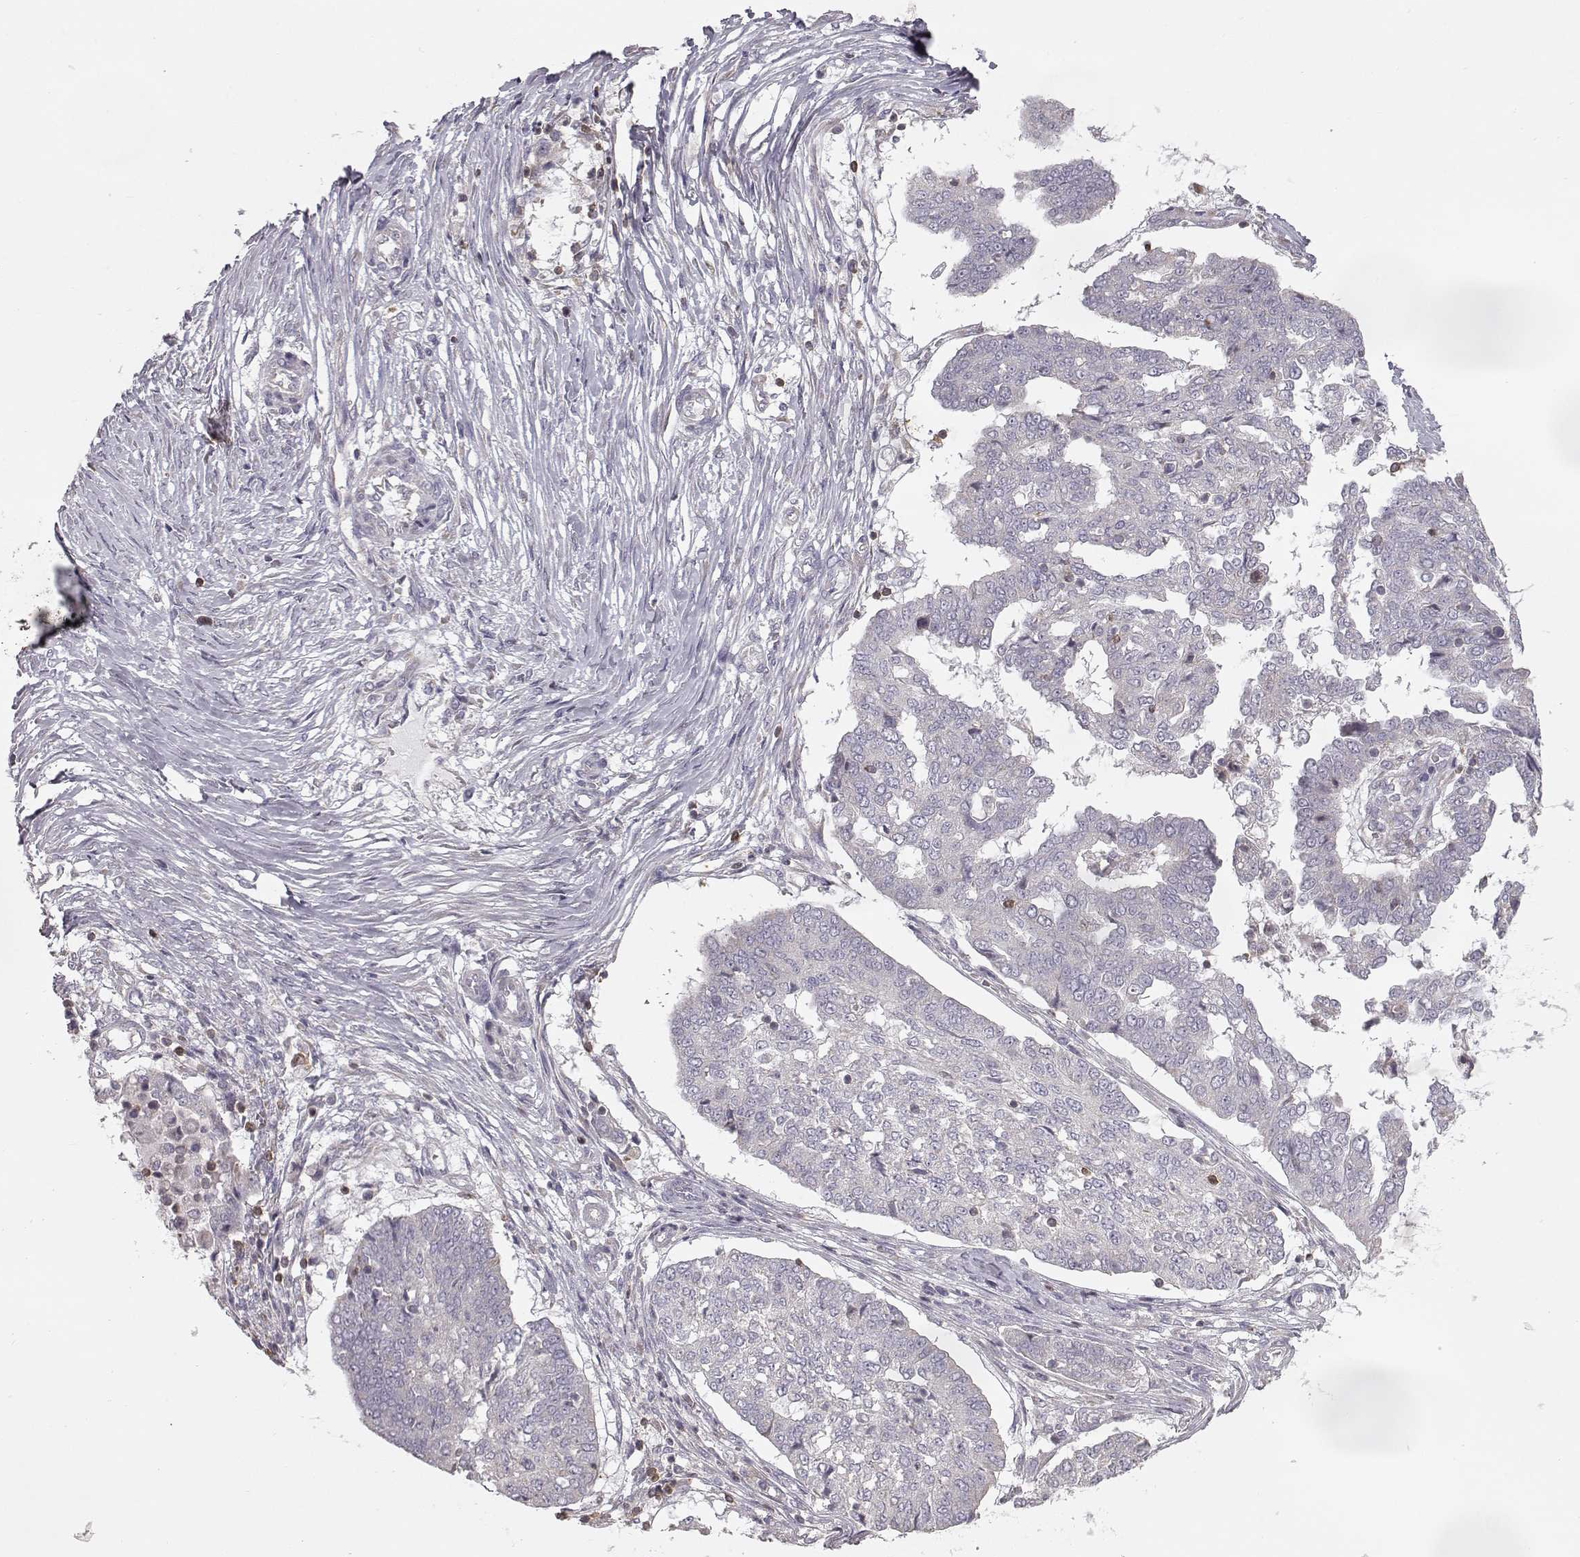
{"staining": {"intensity": "negative", "quantity": "none", "location": "none"}, "tissue": "ovarian cancer", "cell_type": "Tumor cells", "image_type": "cancer", "snomed": [{"axis": "morphology", "description": "Cystadenocarcinoma, serous, NOS"}, {"axis": "topography", "description": "Ovary"}], "caption": "This photomicrograph is of ovarian serous cystadenocarcinoma stained with IHC to label a protein in brown with the nuclei are counter-stained blue. There is no expression in tumor cells.", "gene": "GRAP2", "patient": {"sex": "female", "age": 67}}